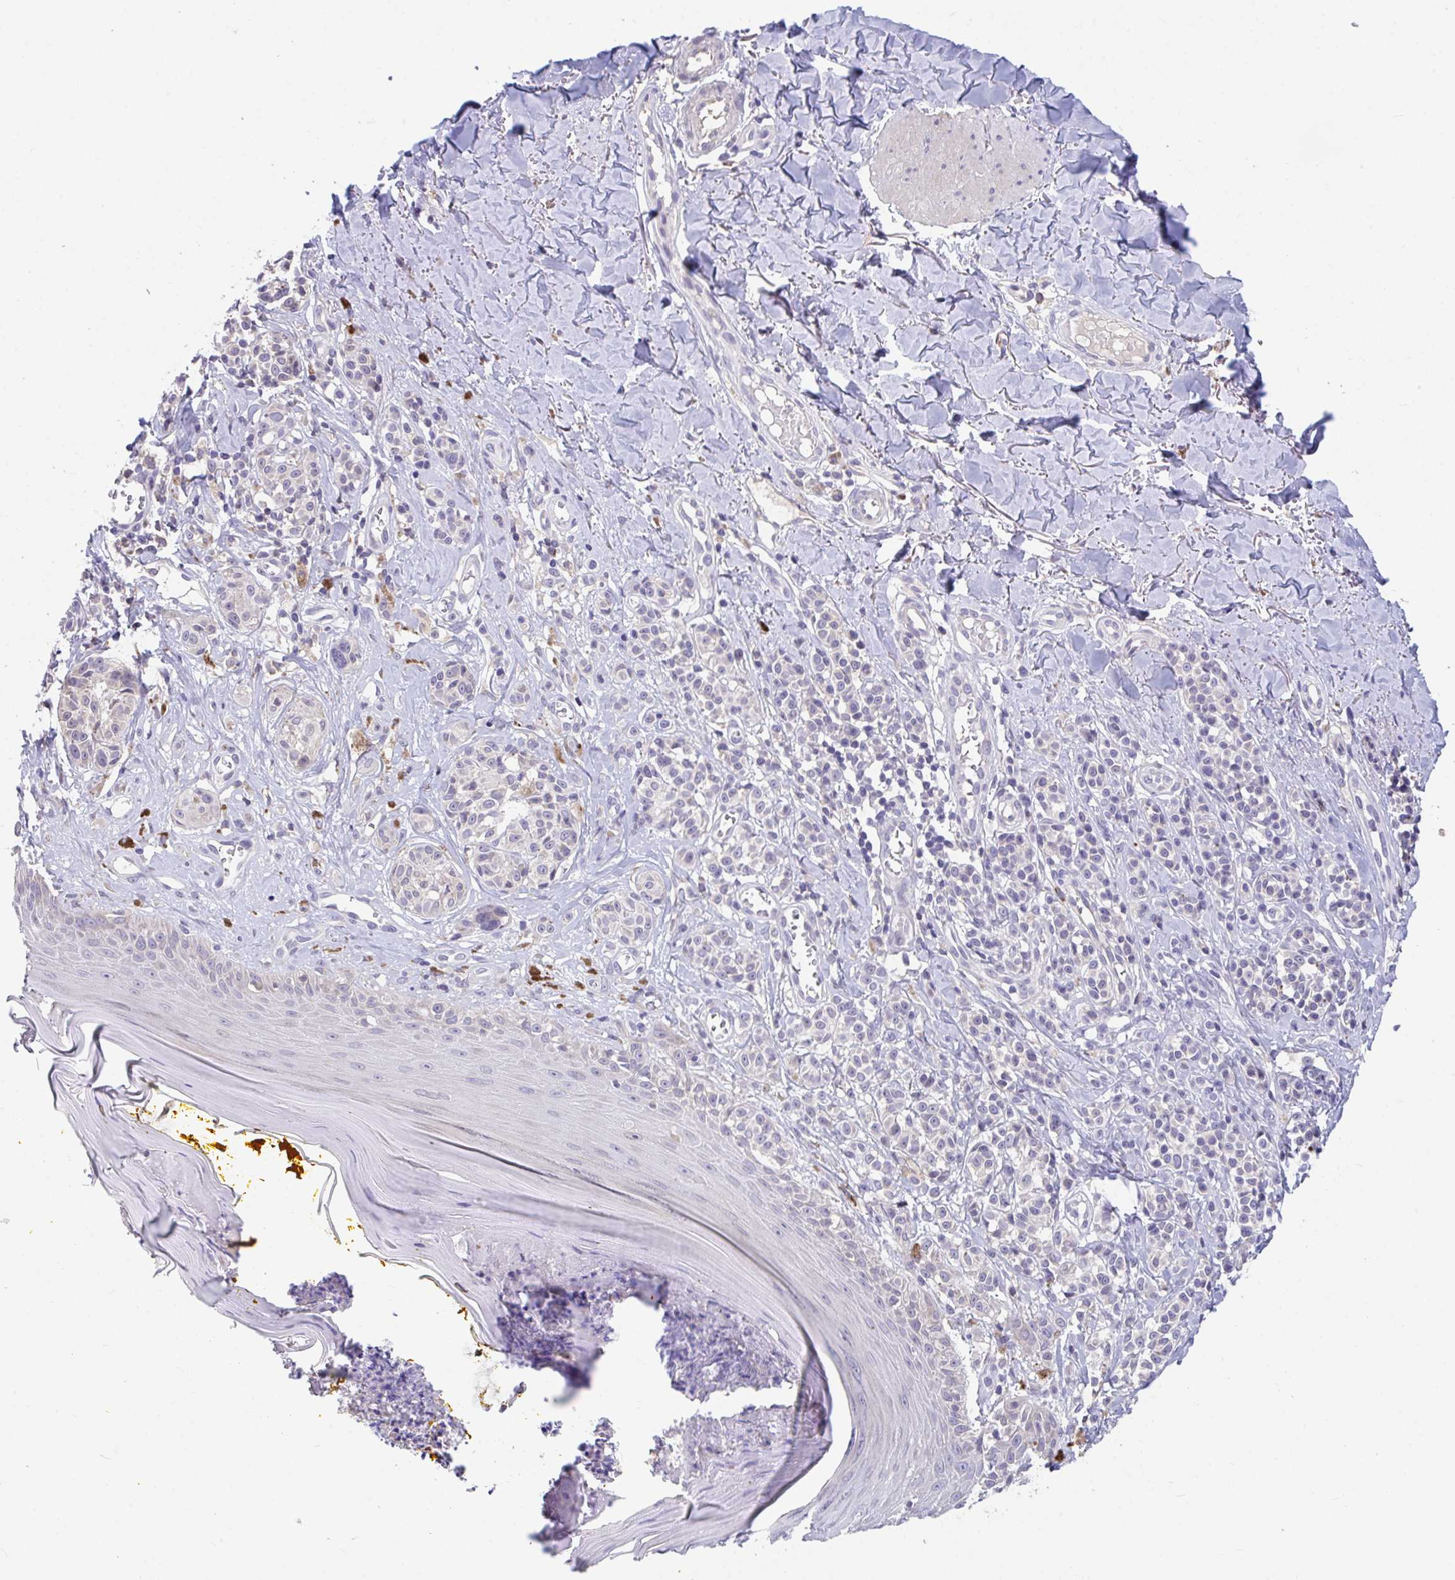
{"staining": {"intensity": "negative", "quantity": "none", "location": "none"}, "tissue": "melanoma", "cell_type": "Tumor cells", "image_type": "cancer", "snomed": [{"axis": "morphology", "description": "Malignant melanoma, NOS"}, {"axis": "topography", "description": "Skin"}], "caption": "Melanoma was stained to show a protein in brown. There is no significant positivity in tumor cells.", "gene": "SUSD4", "patient": {"sex": "male", "age": 74}}